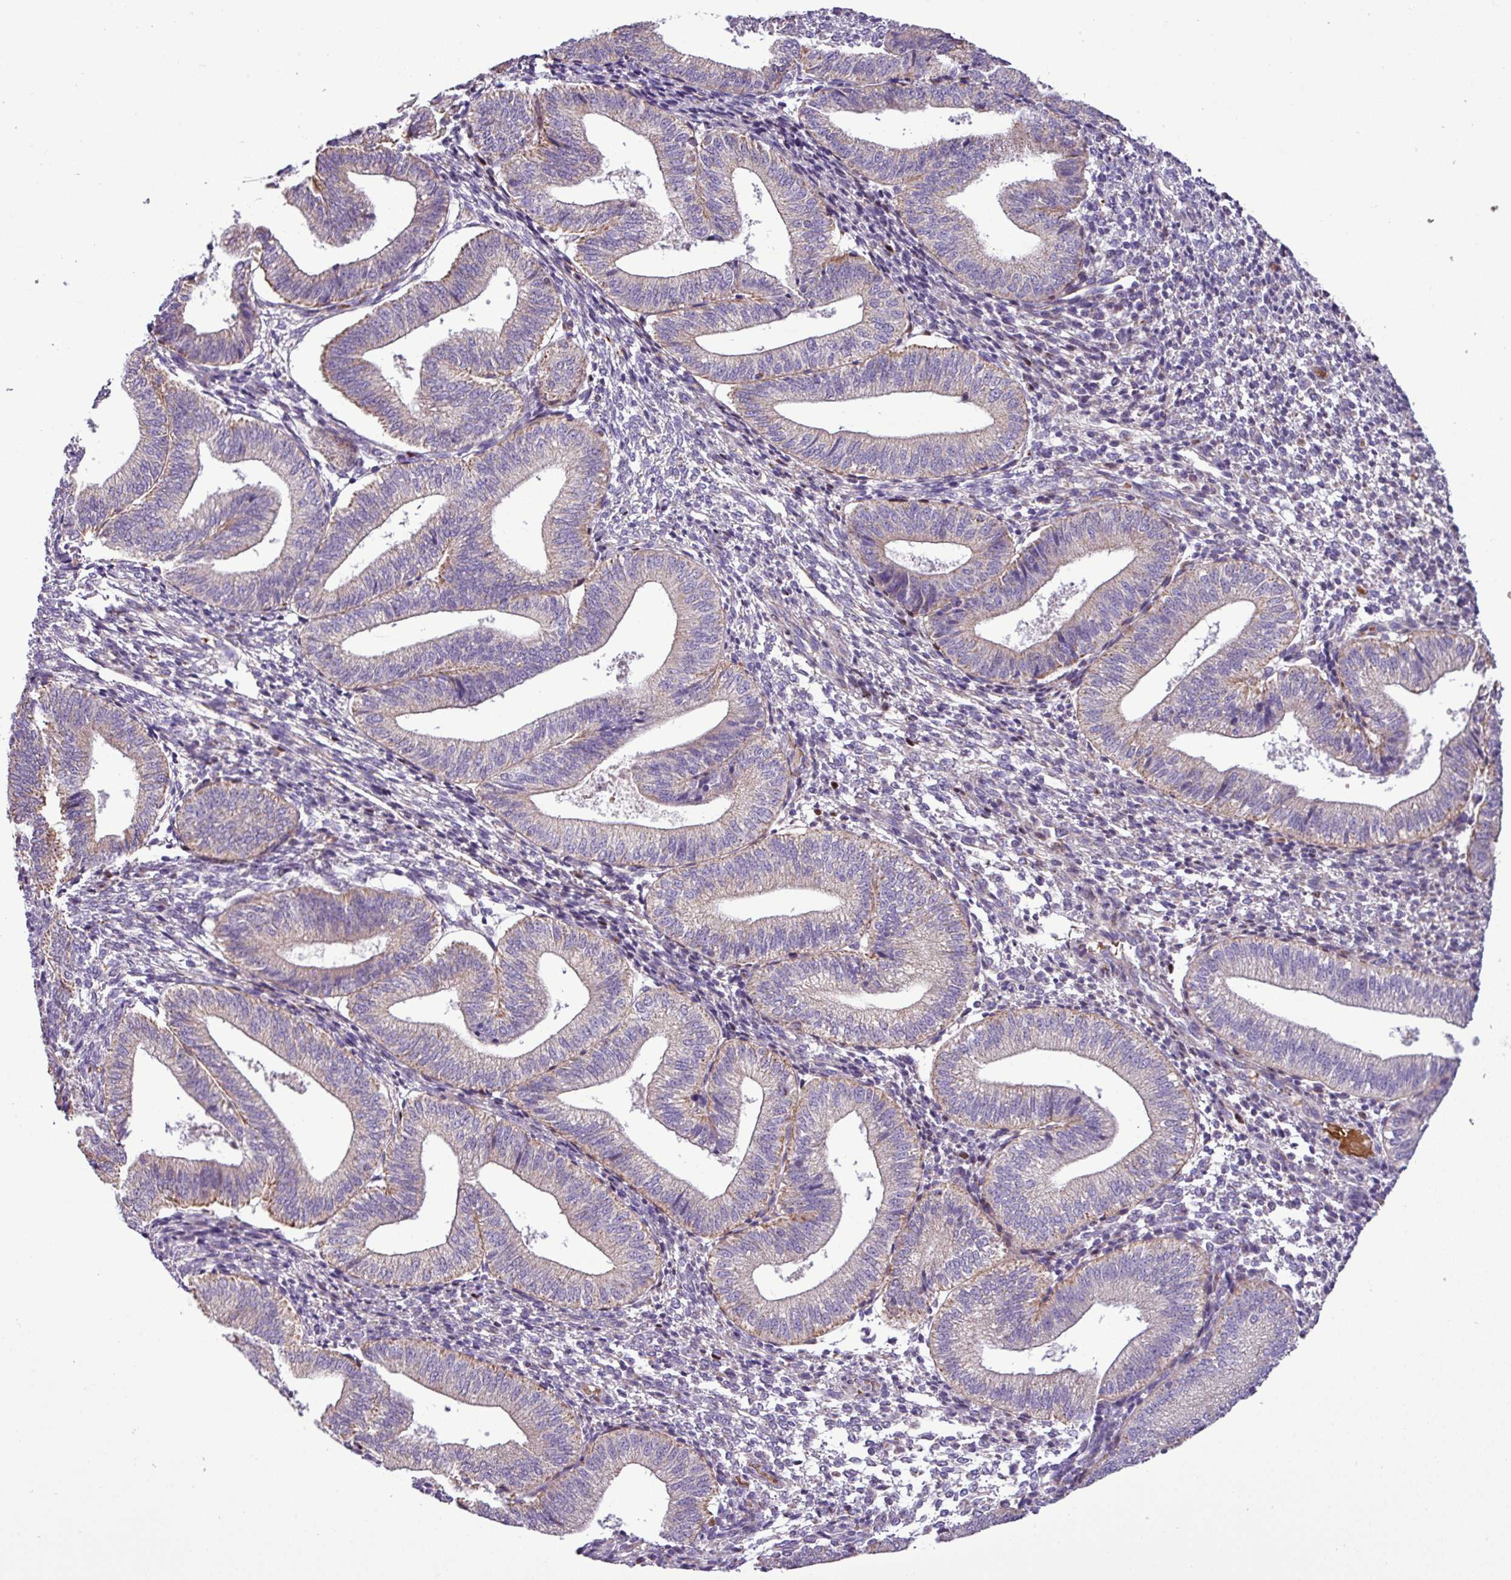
{"staining": {"intensity": "negative", "quantity": "none", "location": "none"}, "tissue": "endometrium", "cell_type": "Cells in endometrial stroma", "image_type": "normal", "snomed": [{"axis": "morphology", "description": "Normal tissue, NOS"}, {"axis": "topography", "description": "Endometrium"}], "caption": "An image of endometrium stained for a protein demonstrates no brown staining in cells in endometrial stroma. Nuclei are stained in blue.", "gene": "FAM183A", "patient": {"sex": "female", "age": 34}}